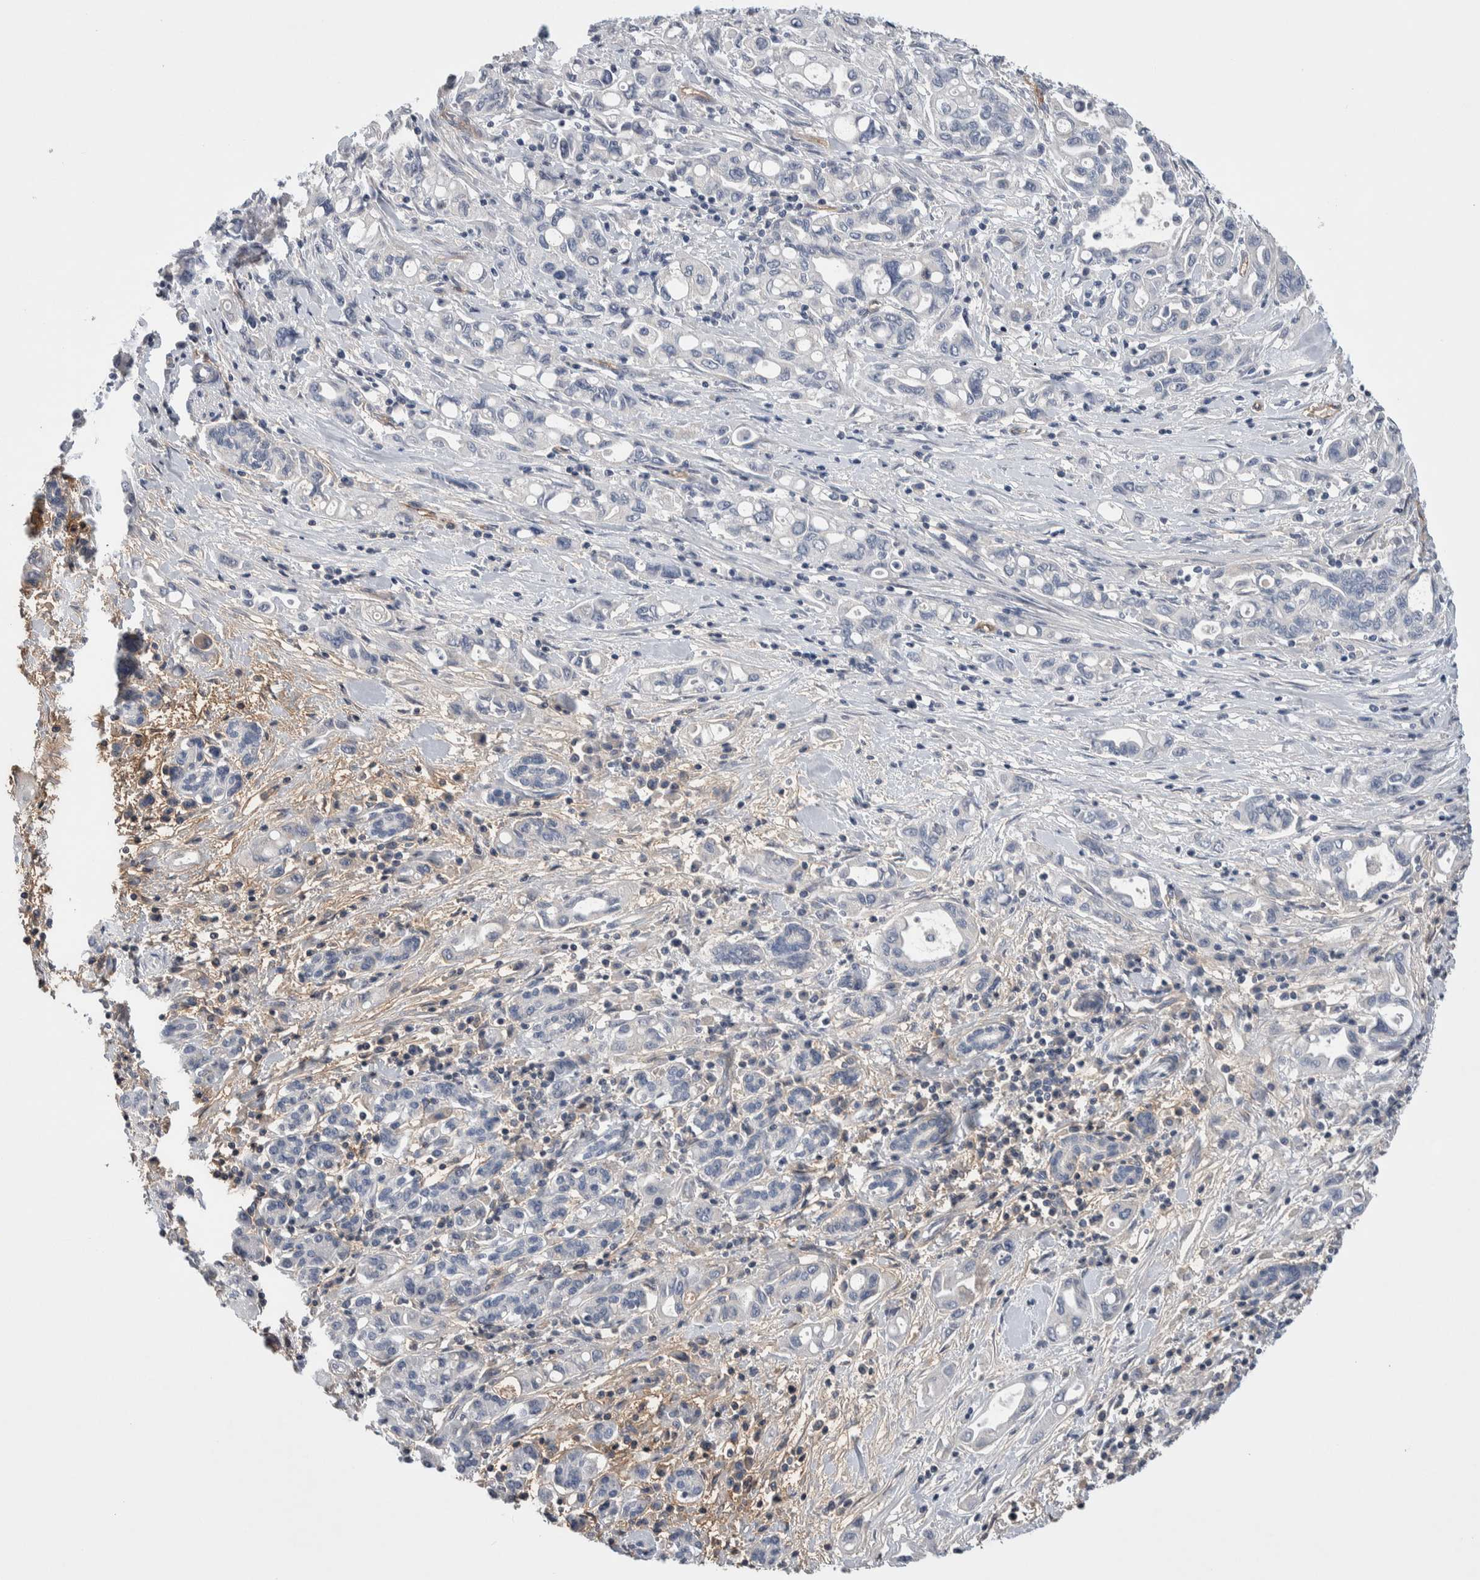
{"staining": {"intensity": "negative", "quantity": "none", "location": "none"}, "tissue": "pancreatic cancer", "cell_type": "Tumor cells", "image_type": "cancer", "snomed": [{"axis": "morphology", "description": "Adenocarcinoma, NOS"}, {"axis": "topography", "description": "Pancreas"}], "caption": "Immunohistochemistry of human pancreatic adenocarcinoma demonstrates no staining in tumor cells.", "gene": "CEP131", "patient": {"sex": "female", "age": 57}}